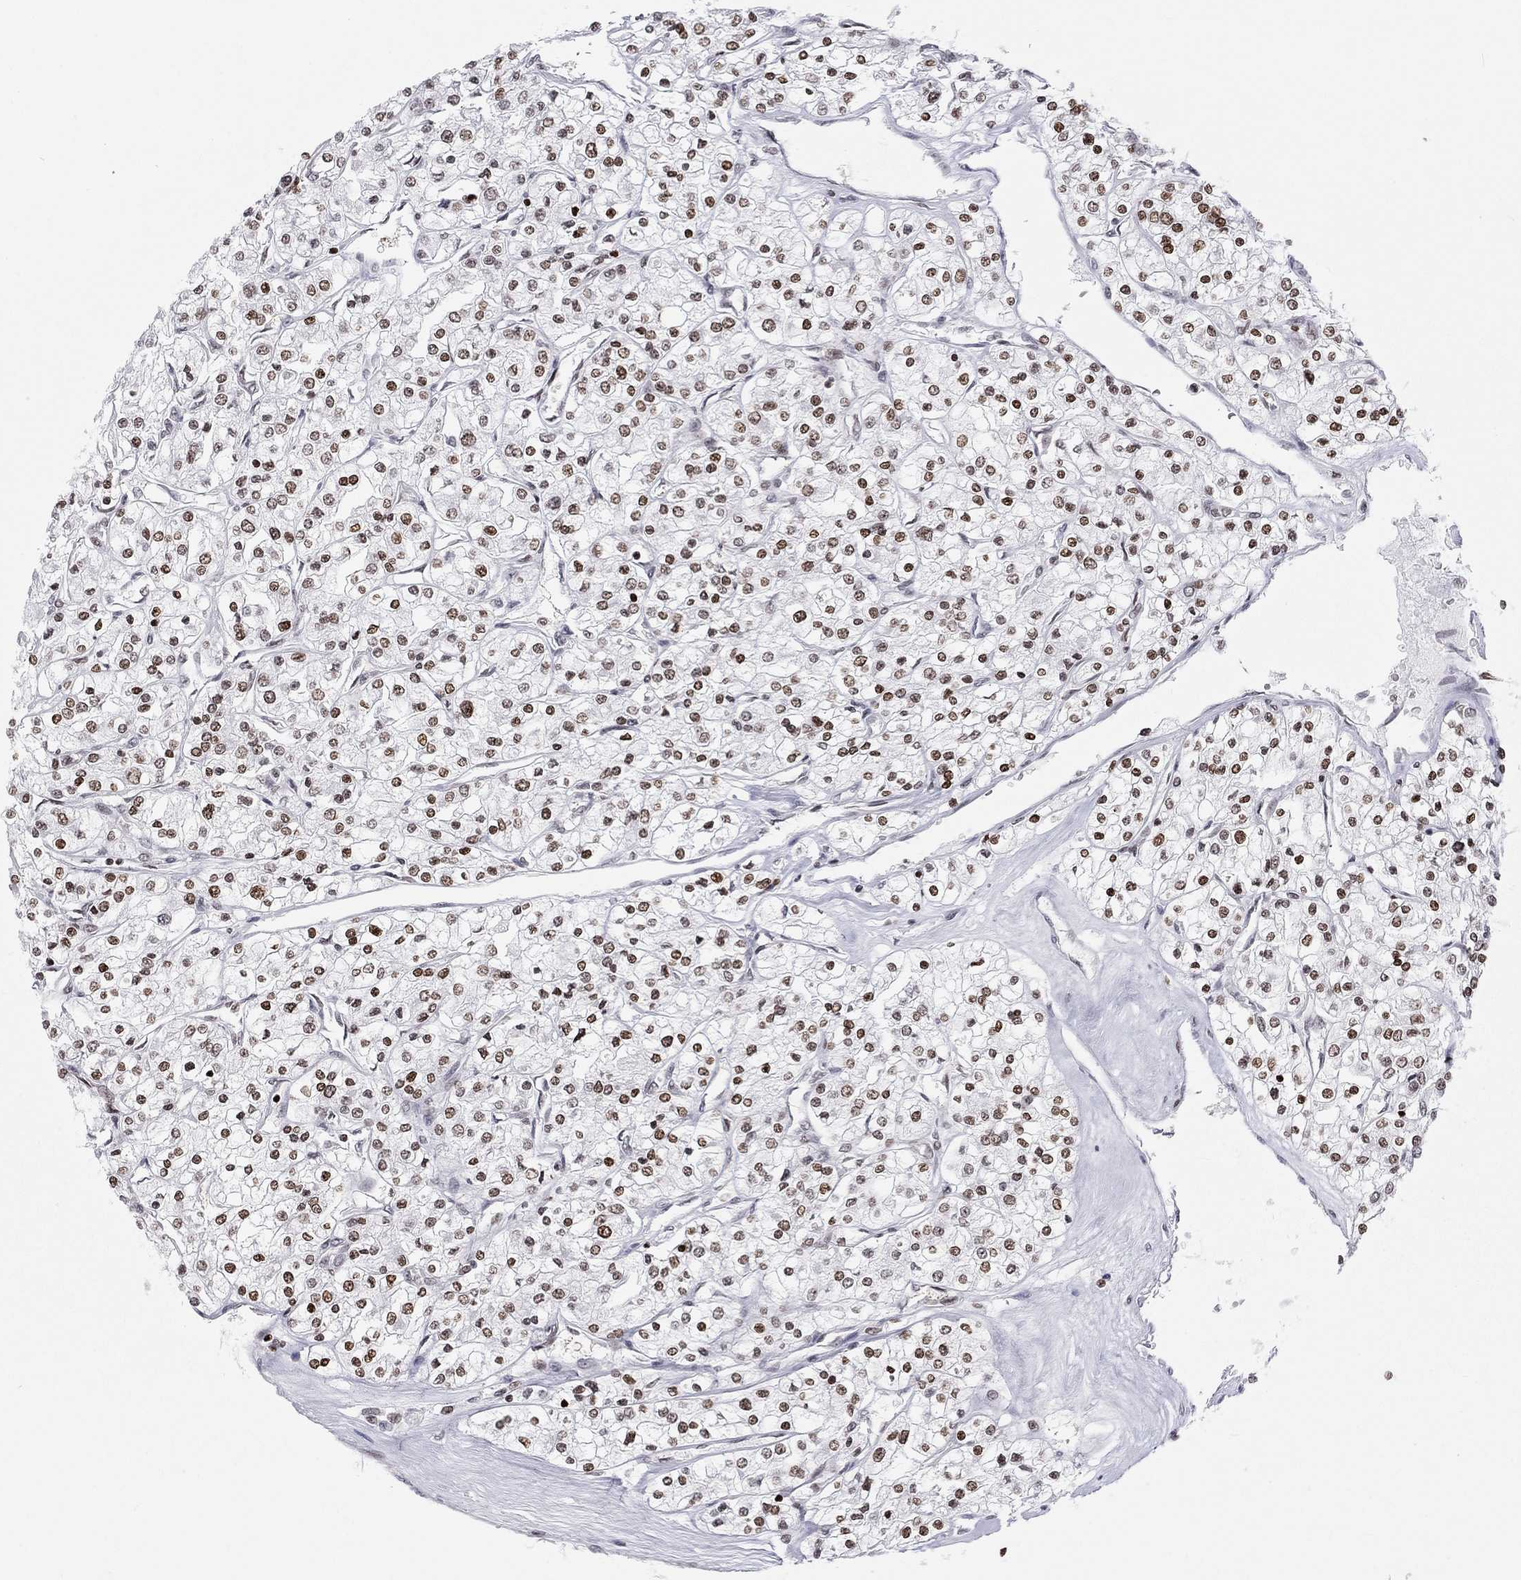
{"staining": {"intensity": "strong", "quantity": "25%-75%", "location": "nuclear"}, "tissue": "renal cancer", "cell_type": "Tumor cells", "image_type": "cancer", "snomed": [{"axis": "morphology", "description": "Adenocarcinoma, NOS"}, {"axis": "topography", "description": "Kidney"}], "caption": "A high-resolution image shows immunohistochemistry (IHC) staining of renal cancer, which shows strong nuclear staining in approximately 25%-75% of tumor cells. (DAB (3,3'-diaminobenzidine) IHC with brightfield microscopy, high magnification).", "gene": "H2AX", "patient": {"sex": "male", "age": 80}}